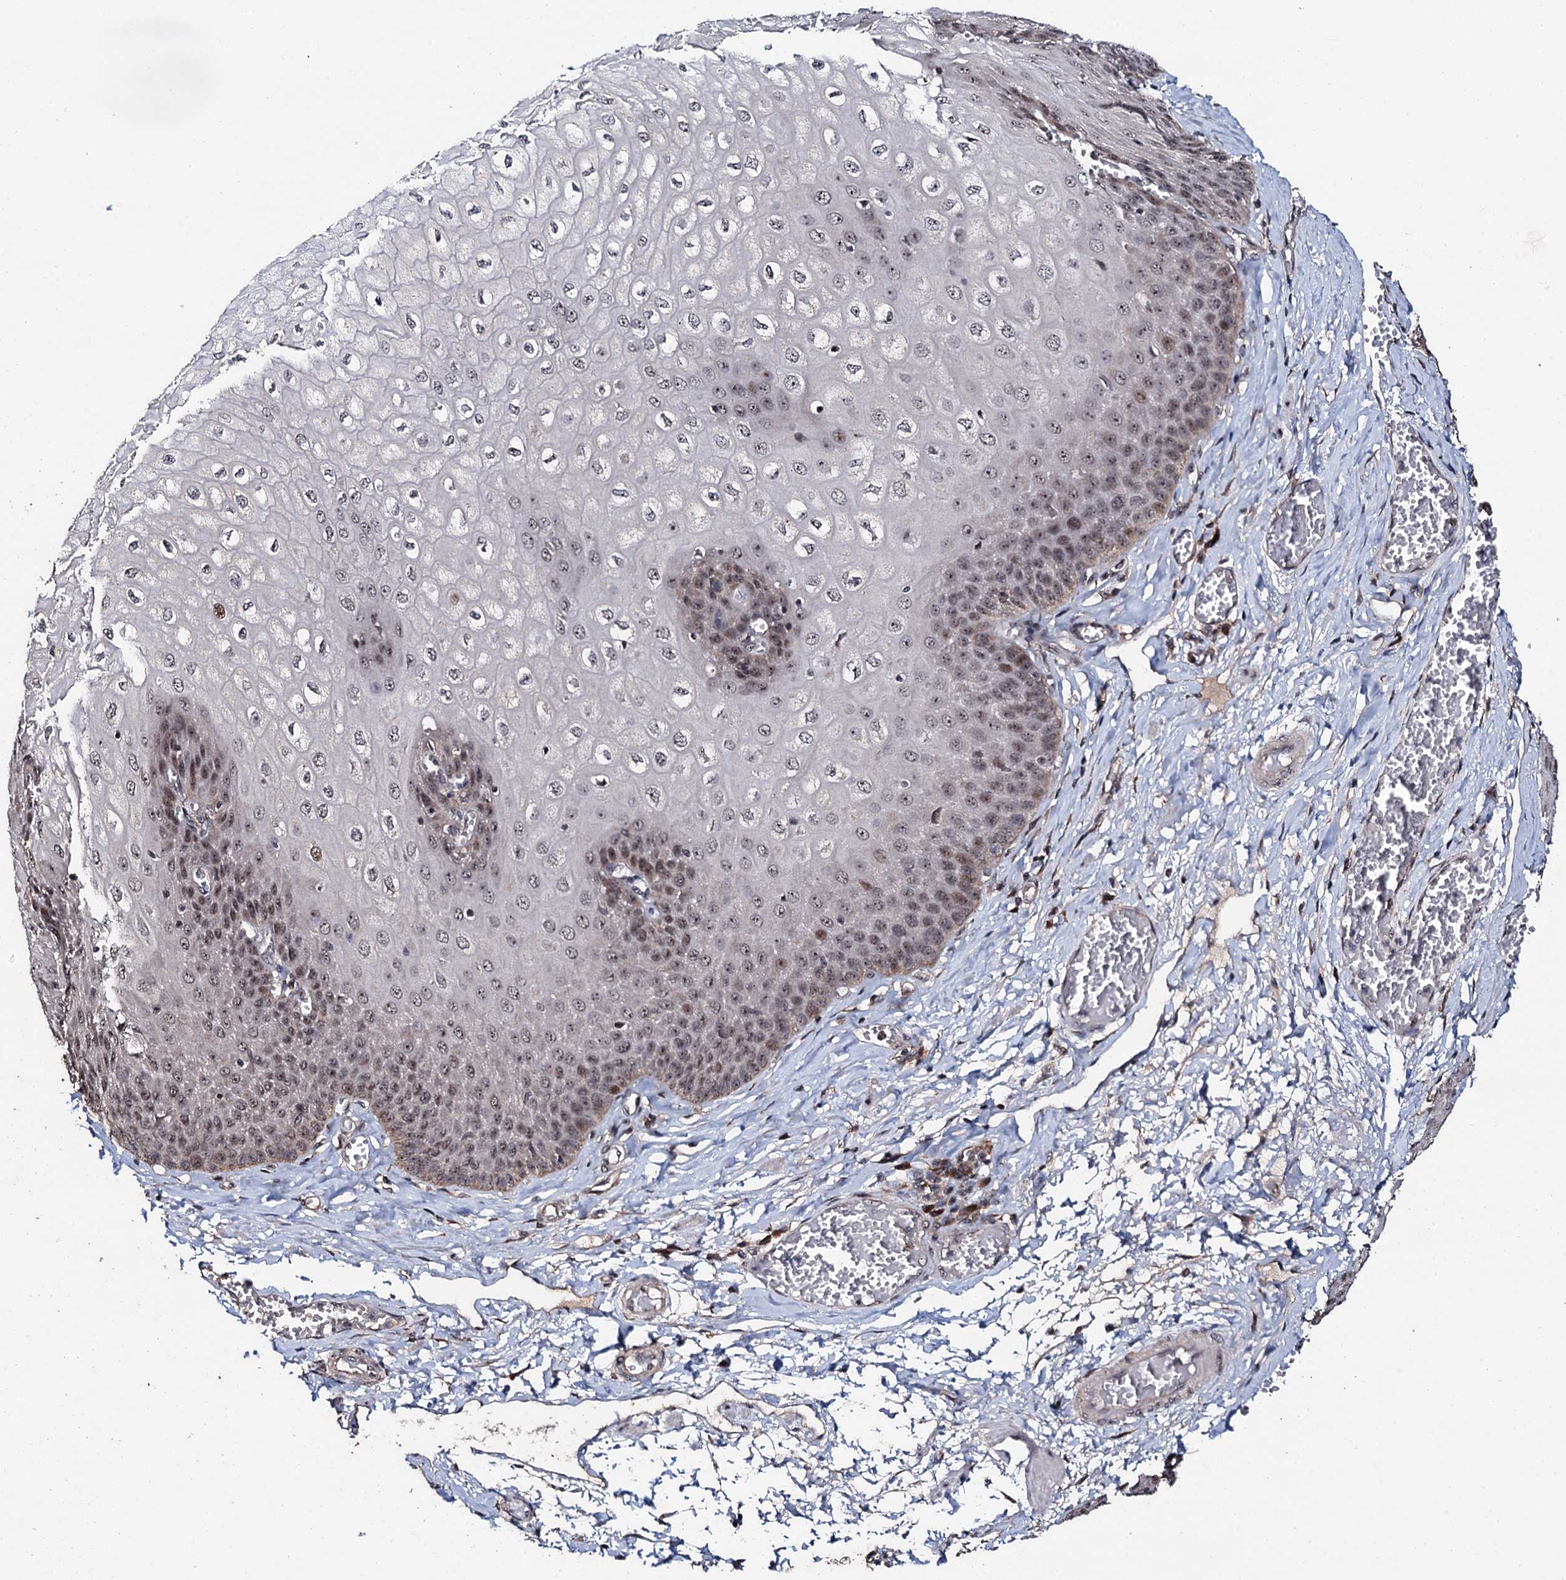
{"staining": {"intensity": "moderate", "quantity": "25%-75%", "location": "nuclear"}, "tissue": "esophagus", "cell_type": "Squamous epithelial cells", "image_type": "normal", "snomed": [{"axis": "morphology", "description": "Normal tissue, NOS"}, {"axis": "topography", "description": "Esophagus"}], "caption": "Esophagus was stained to show a protein in brown. There is medium levels of moderate nuclear positivity in about 25%-75% of squamous epithelial cells. The protein is stained brown, and the nuclei are stained in blue (DAB (3,3'-diaminobenzidine) IHC with brightfield microscopy, high magnification).", "gene": "FAM111A", "patient": {"sex": "male", "age": 60}}